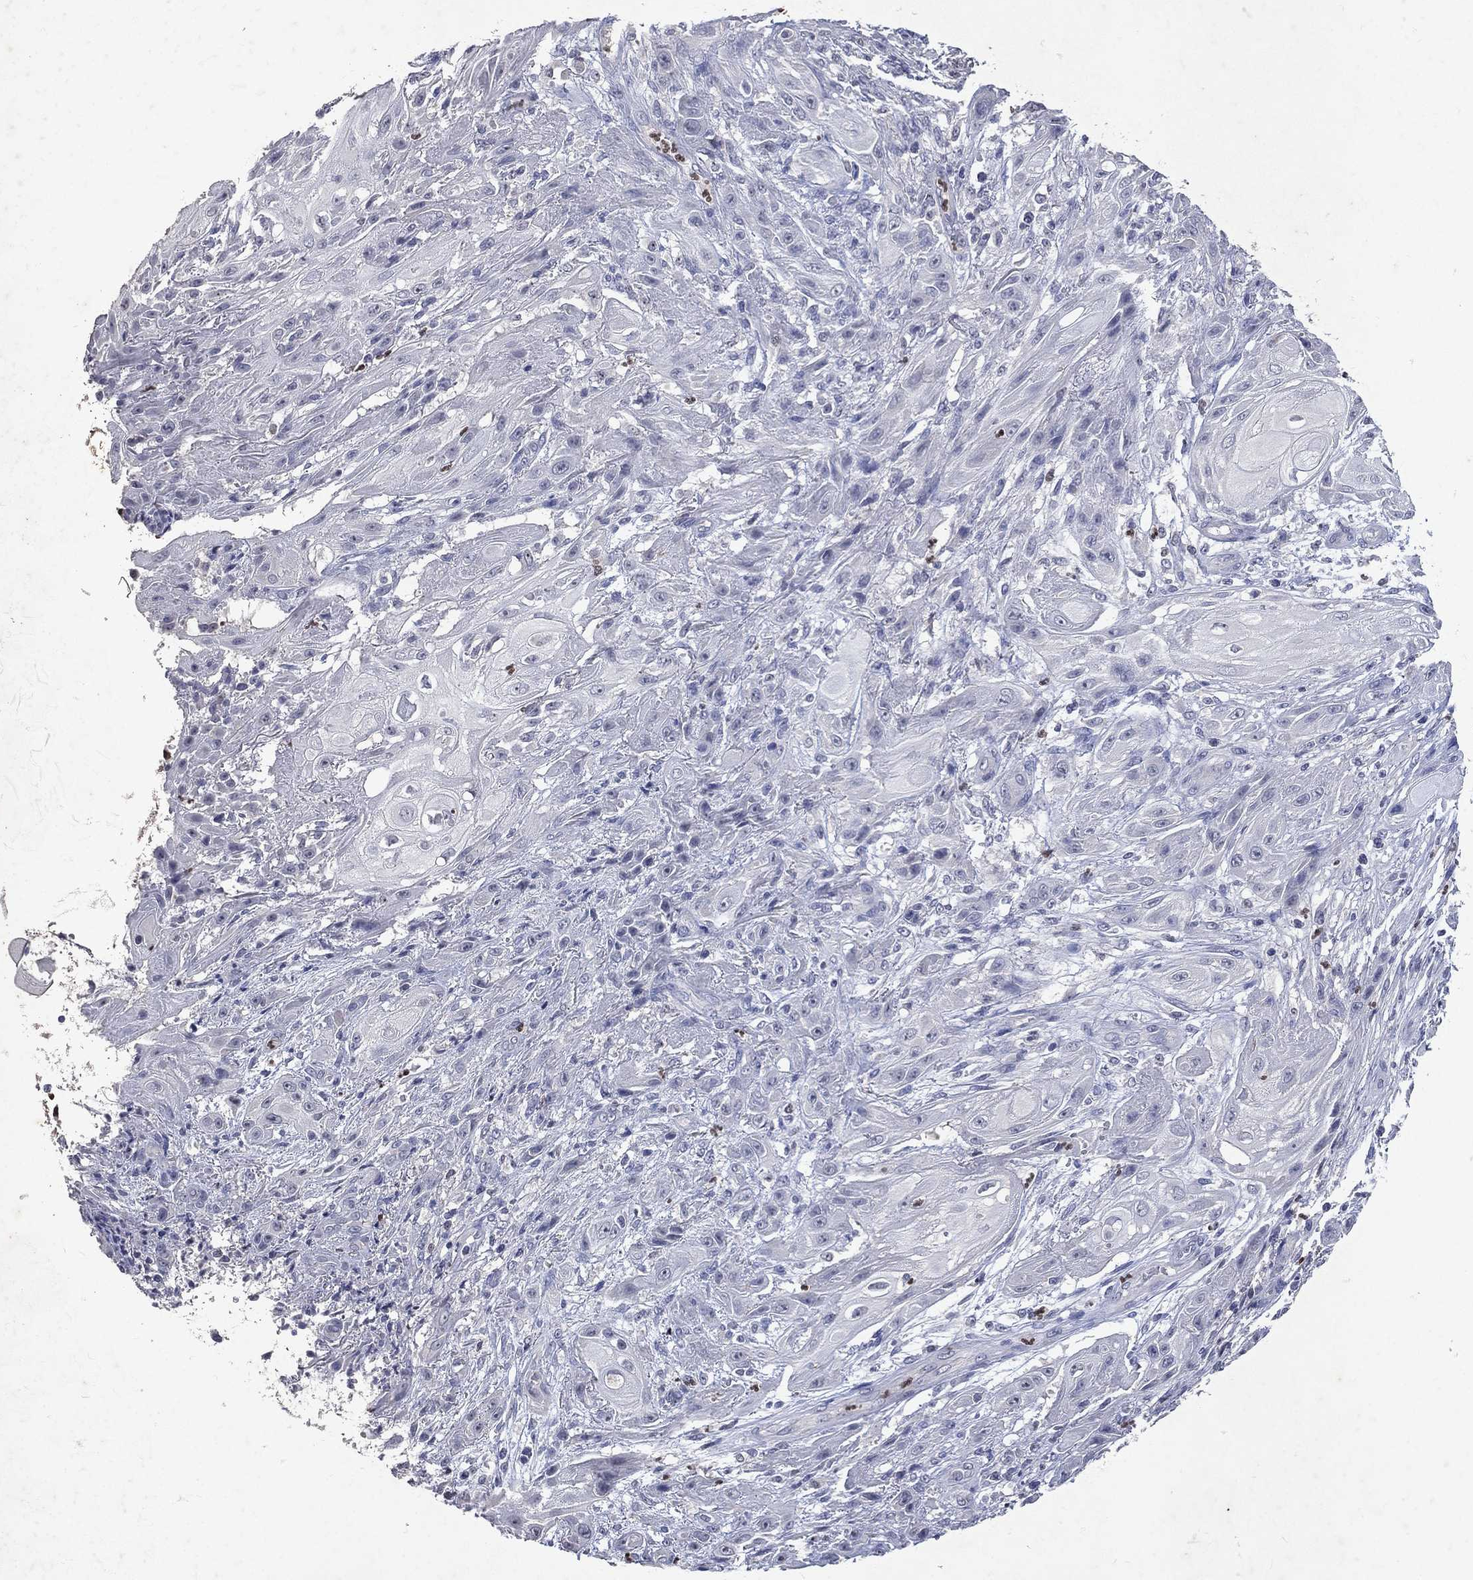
{"staining": {"intensity": "negative", "quantity": "none", "location": "none"}, "tissue": "skin cancer", "cell_type": "Tumor cells", "image_type": "cancer", "snomed": [{"axis": "morphology", "description": "Squamous cell carcinoma, NOS"}, {"axis": "topography", "description": "Skin"}], "caption": "Squamous cell carcinoma (skin) was stained to show a protein in brown. There is no significant staining in tumor cells.", "gene": "SLC34A2", "patient": {"sex": "male", "age": 62}}